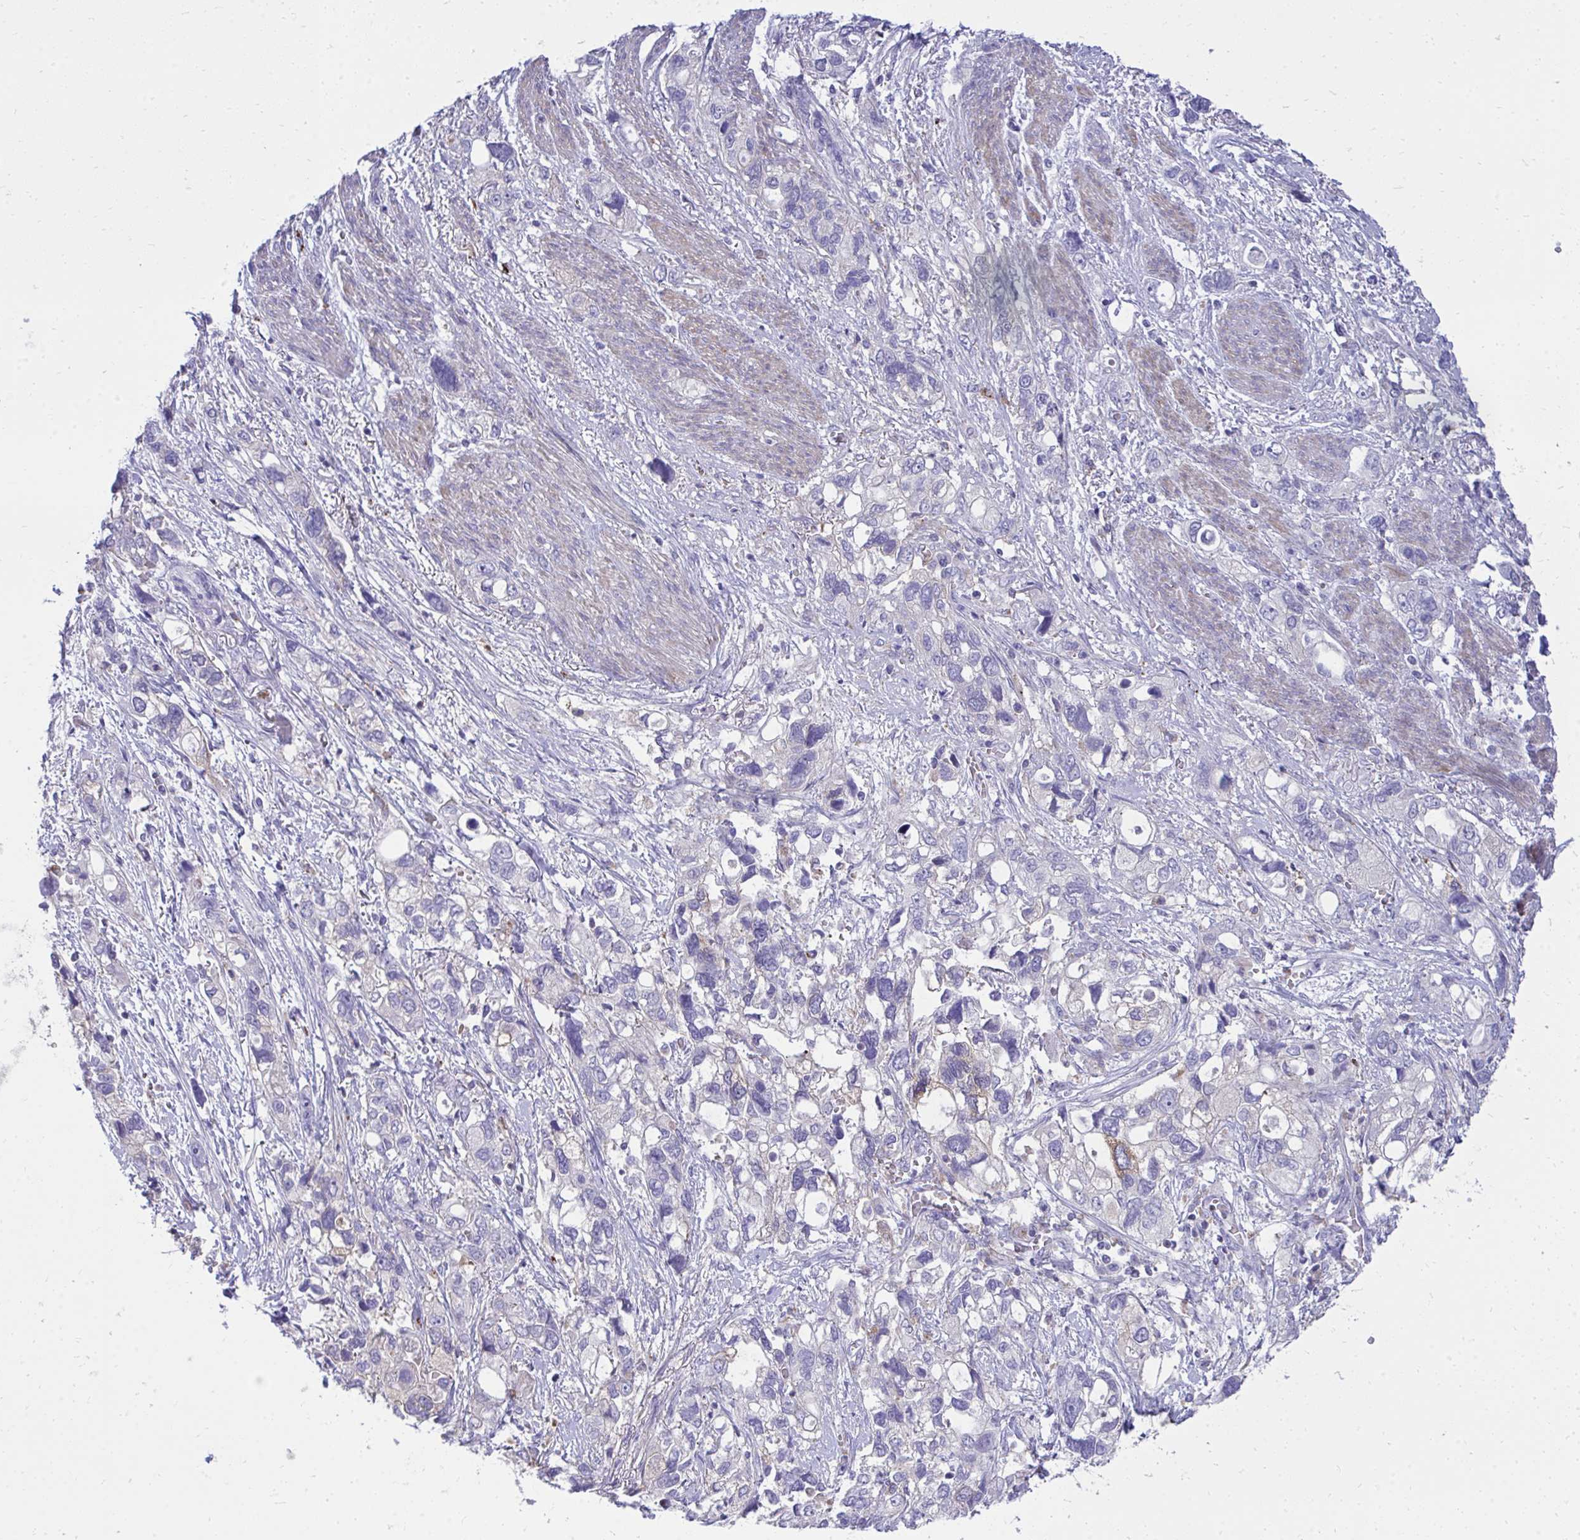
{"staining": {"intensity": "negative", "quantity": "none", "location": "none"}, "tissue": "stomach cancer", "cell_type": "Tumor cells", "image_type": "cancer", "snomed": [{"axis": "morphology", "description": "Adenocarcinoma, NOS"}, {"axis": "topography", "description": "Stomach, upper"}], "caption": "Micrograph shows no protein expression in tumor cells of stomach cancer (adenocarcinoma) tissue. (DAB immunohistochemistry, high magnification).", "gene": "TP53I11", "patient": {"sex": "female", "age": 81}}